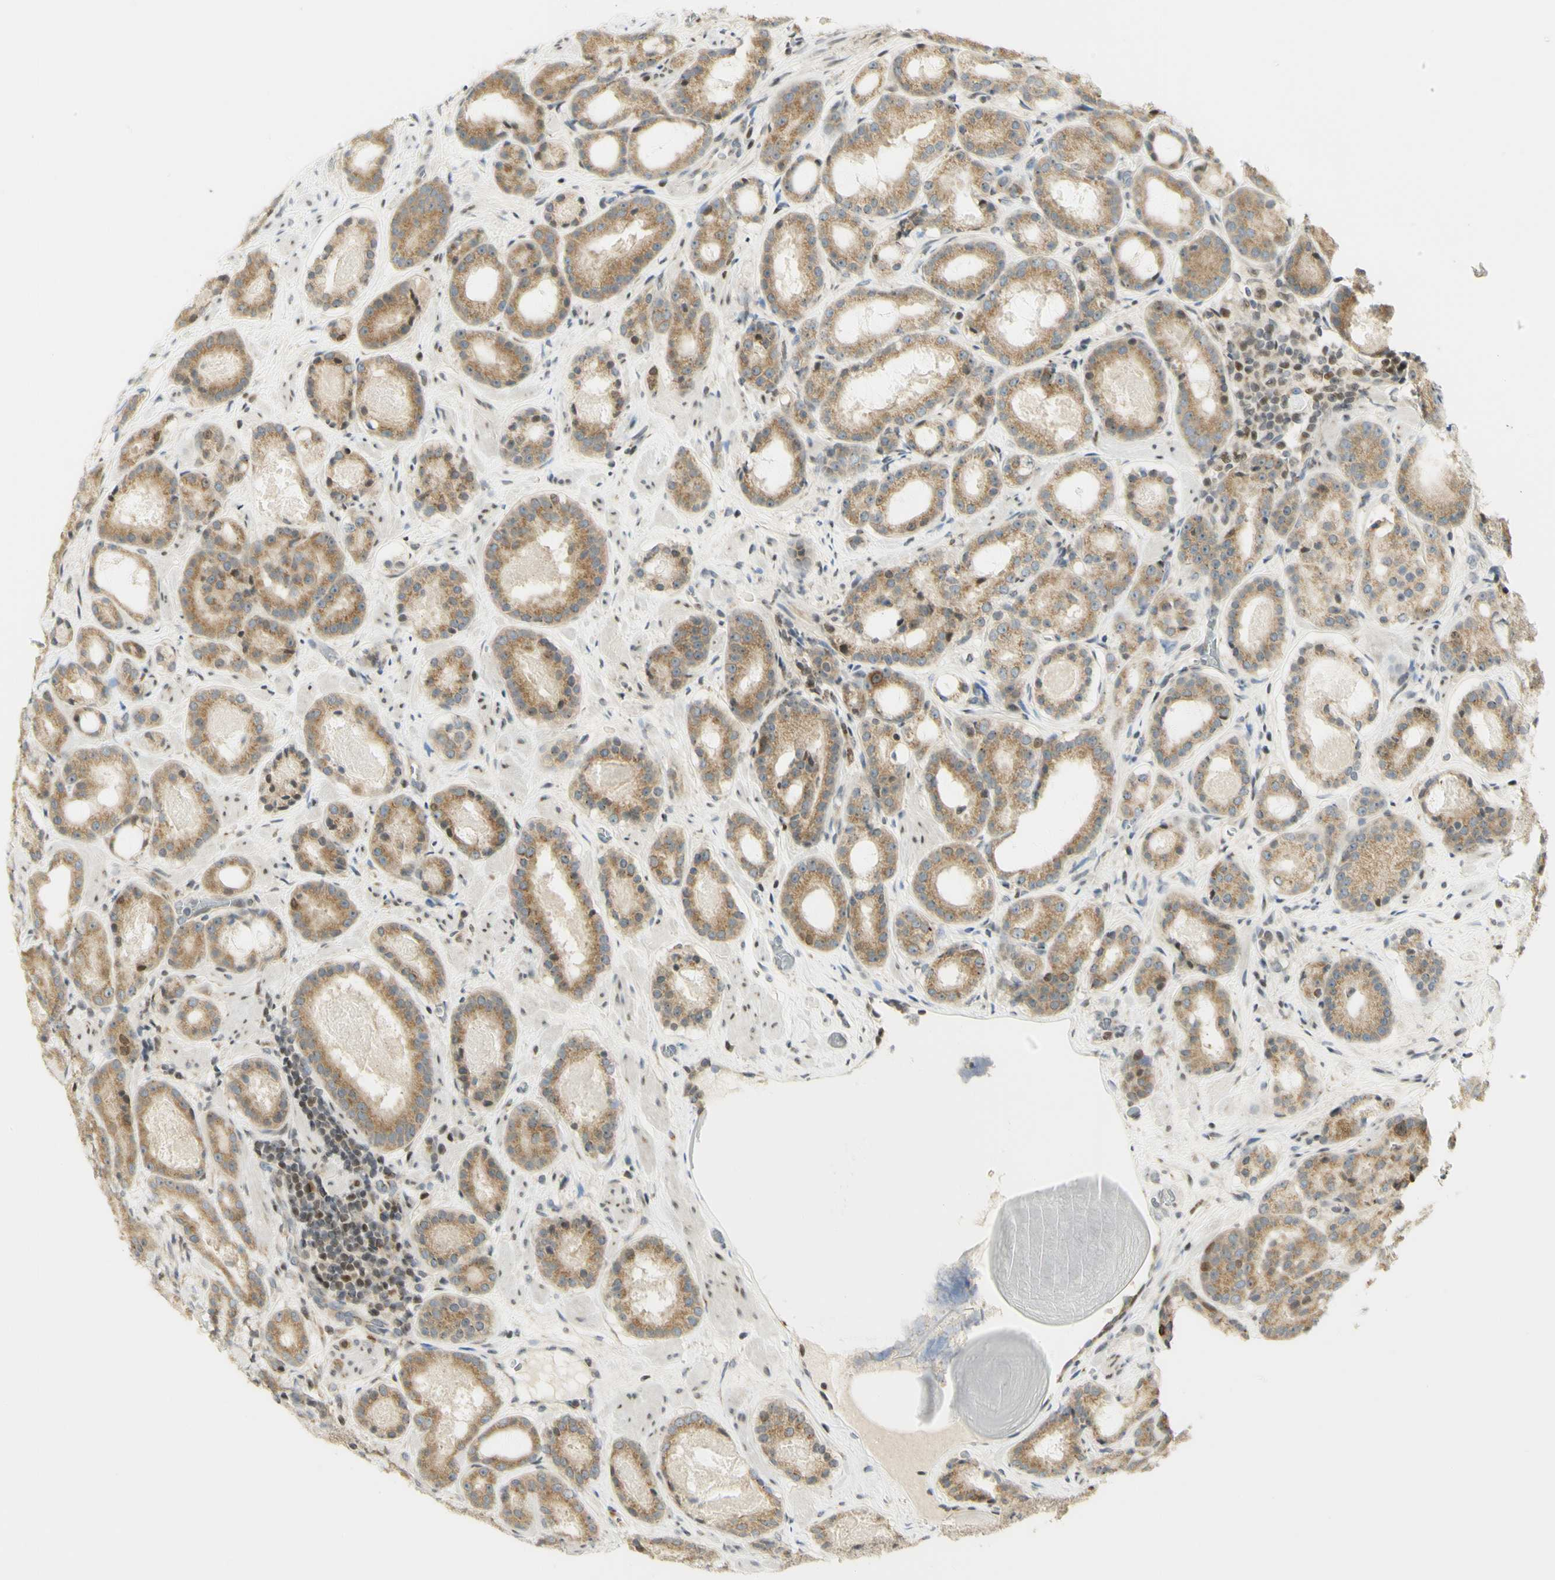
{"staining": {"intensity": "moderate", "quantity": ">75%", "location": "cytoplasmic/membranous,nuclear"}, "tissue": "prostate cancer", "cell_type": "Tumor cells", "image_type": "cancer", "snomed": [{"axis": "morphology", "description": "Adenocarcinoma, Low grade"}, {"axis": "topography", "description": "Prostate"}], "caption": "About >75% of tumor cells in prostate cancer display moderate cytoplasmic/membranous and nuclear protein positivity as visualized by brown immunohistochemical staining.", "gene": "KIF11", "patient": {"sex": "male", "age": 69}}